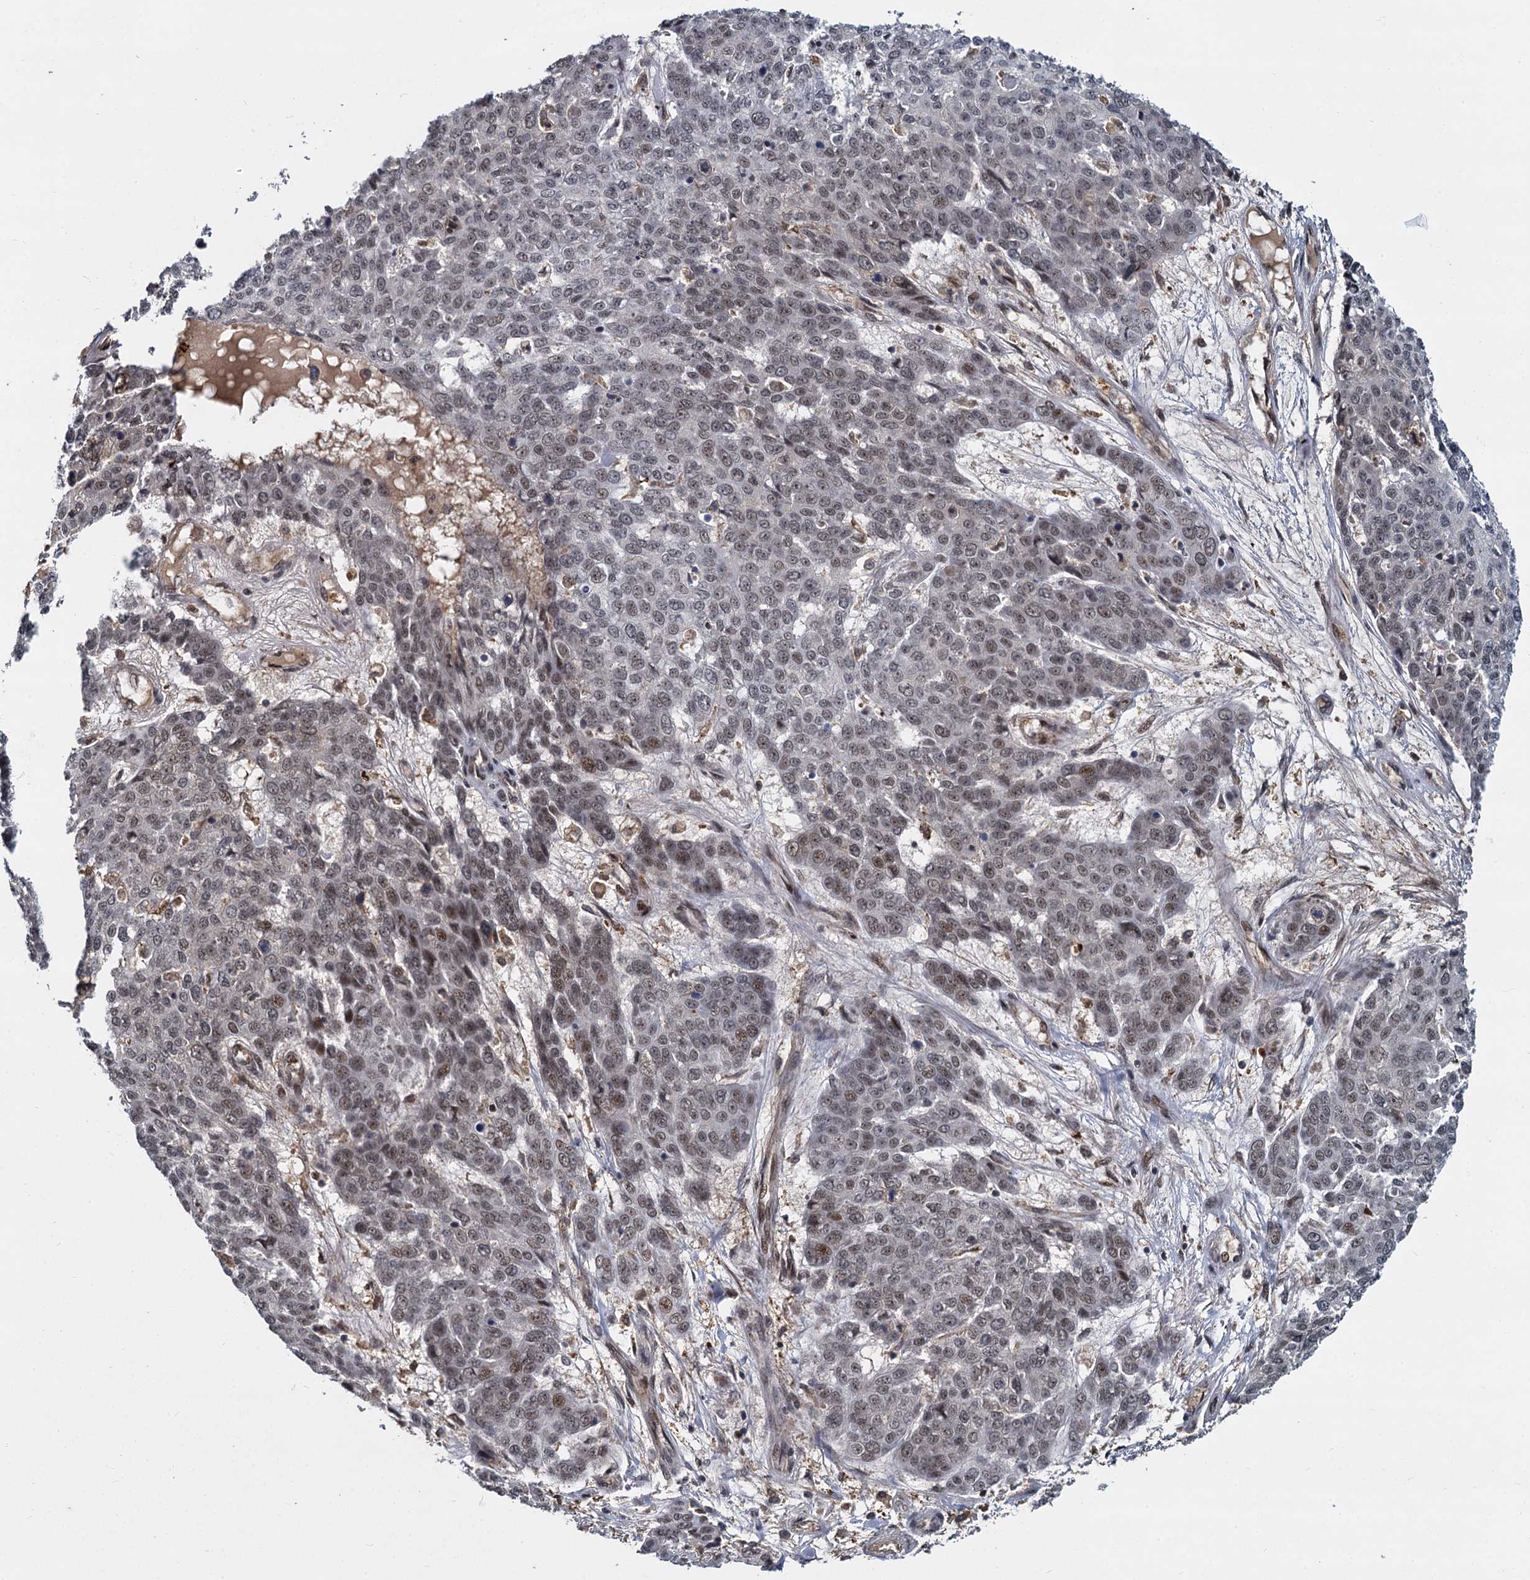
{"staining": {"intensity": "moderate", "quantity": "<25%", "location": "nuclear"}, "tissue": "skin cancer", "cell_type": "Tumor cells", "image_type": "cancer", "snomed": [{"axis": "morphology", "description": "Squamous cell carcinoma, NOS"}, {"axis": "topography", "description": "Skin"}], "caption": "Protein staining of skin cancer tissue shows moderate nuclear staining in about <25% of tumor cells. (Stains: DAB (3,3'-diaminobenzidine) in brown, nuclei in blue, Microscopy: brightfield microscopy at high magnification).", "gene": "FANCI", "patient": {"sex": "male", "age": 71}}